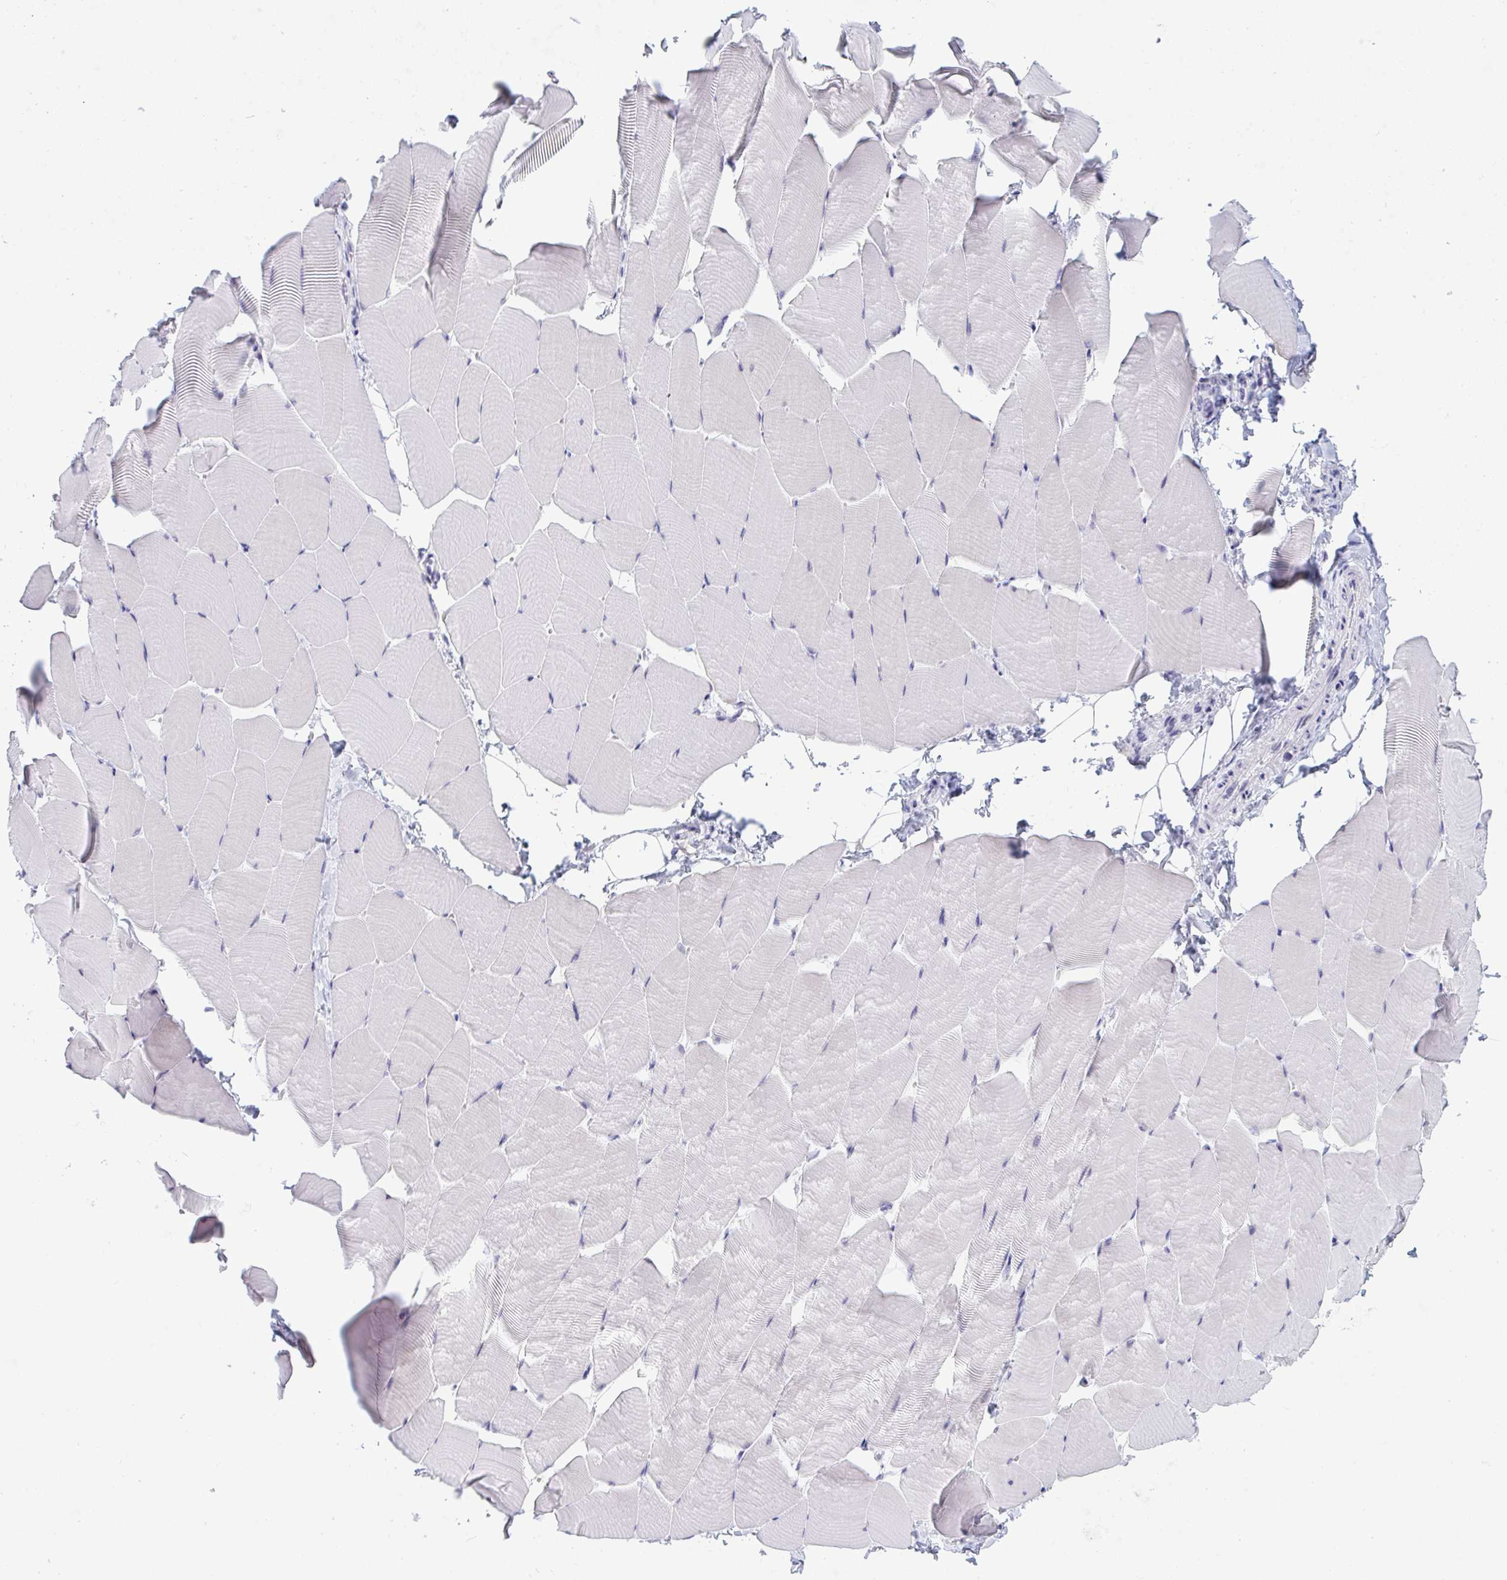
{"staining": {"intensity": "negative", "quantity": "none", "location": "none"}, "tissue": "skeletal muscle", "cell_type": "Myocytes", "image_type": "normal", "snomed": [{"axis": "morphology", "description": "Normal tissue, NOS"}, {"axis": "topography", "description": "Skeletal muscle"}], "caption": "Immunohistochemistry histopathology image of benign skeletal muscle stained for a protein (brown), which exhibits no staining in myocytes. (Brightfield microscopy of DAB (3,3'-diaminobenzidine) immunohistochemistry at high magnification).", "gene": "PRDM9", "patient": {"sex": "male", "age": 25}}